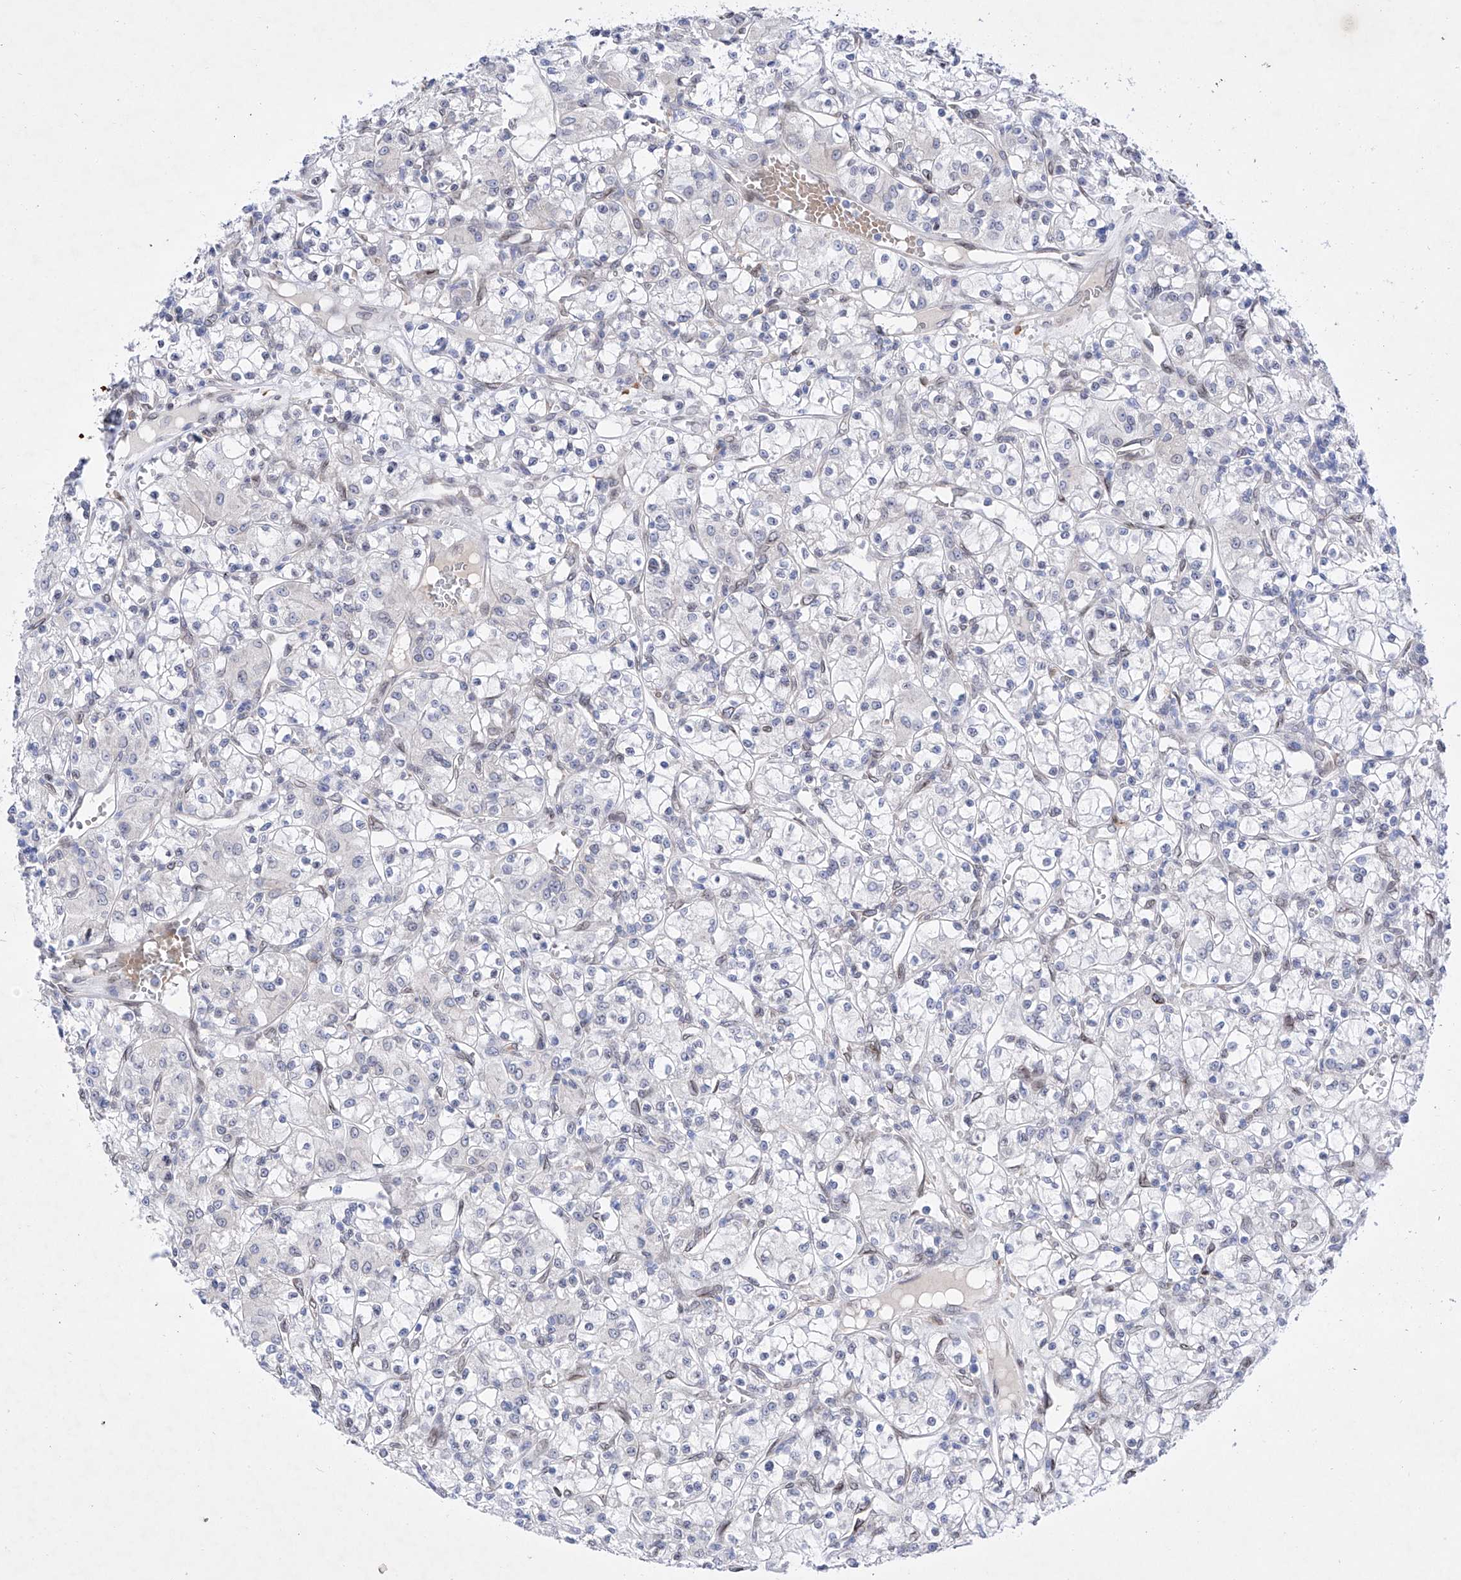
{"staining": {"intensity": "negative", "quantity": "none", "location": "none"}, "tissue": "renal cancer", "cell_type": "Tumor cells", "image_type": "cancer", "snomed": [{"axis": "morphology", "description": "Adenocarcinoma, NOS"}, {"axis": "topography", "description": "Kidney"}], "caption": "Renal adenocarcinoma stained for a protein using immunohistochemistry (IHC) reveals no staining tumor cells.", "gene": "LCLAT1", "patient": {"sex": "female", "age": 59}}